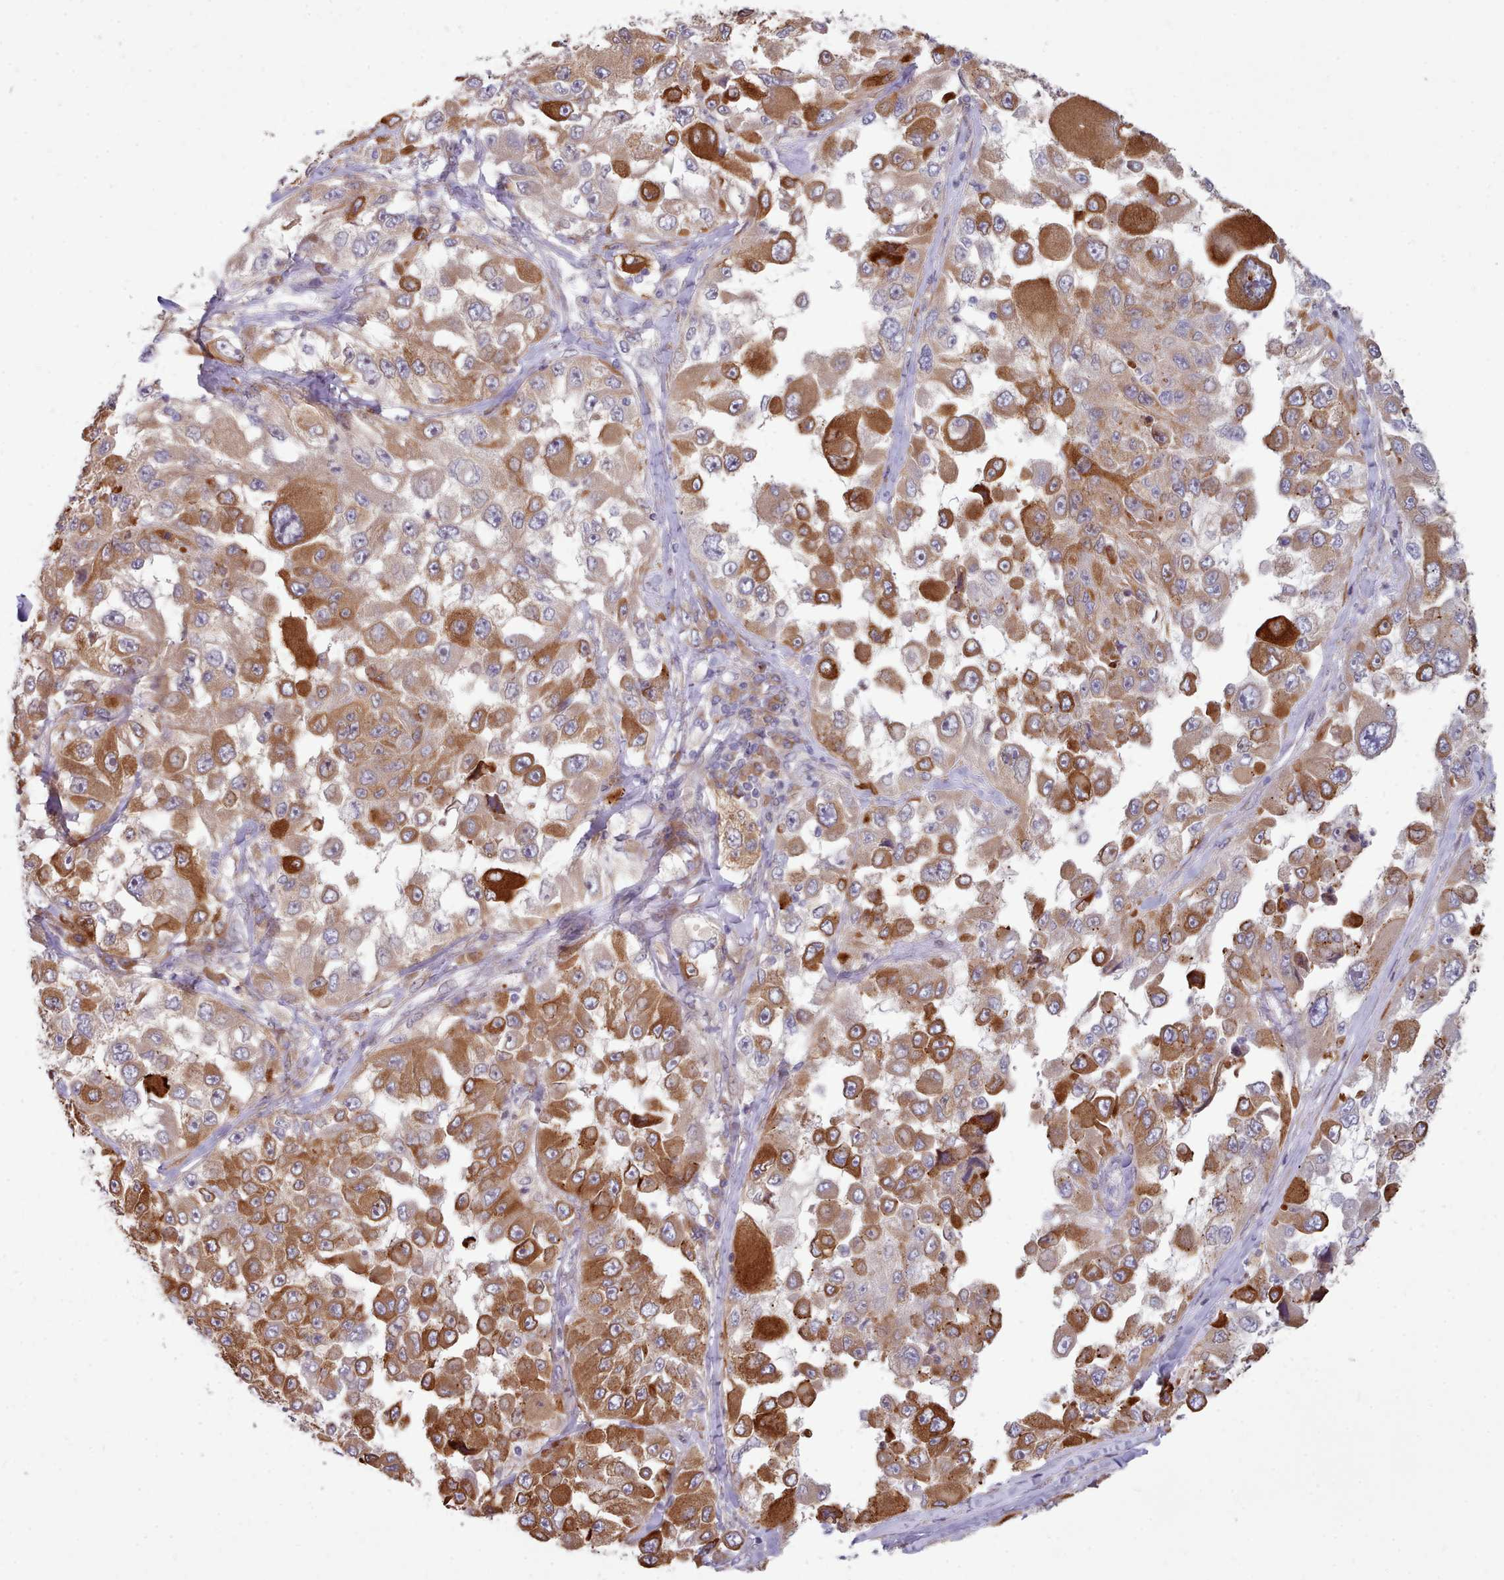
{"staining": {"intensity": "strong", "quantity": ">75%", "location": "cytoplasmic/membranous"}, "tissue": "melanoma", "cell_type": "Tumor cells", "image_type": "cancer", "snomed": [{"axis": "morphology", "description": "Malignant melanoma, Metastatic site"}, {"axis": "topography", "description": "Lymph node"}], "caption": "Human melanoma stained for a protein (brown) displays strong cytoplasmic/membranous positive positivity in approximately >75% of tumor cells.", "gene": "TRIM26", "patient": {"sex": "male", "age": 62}}